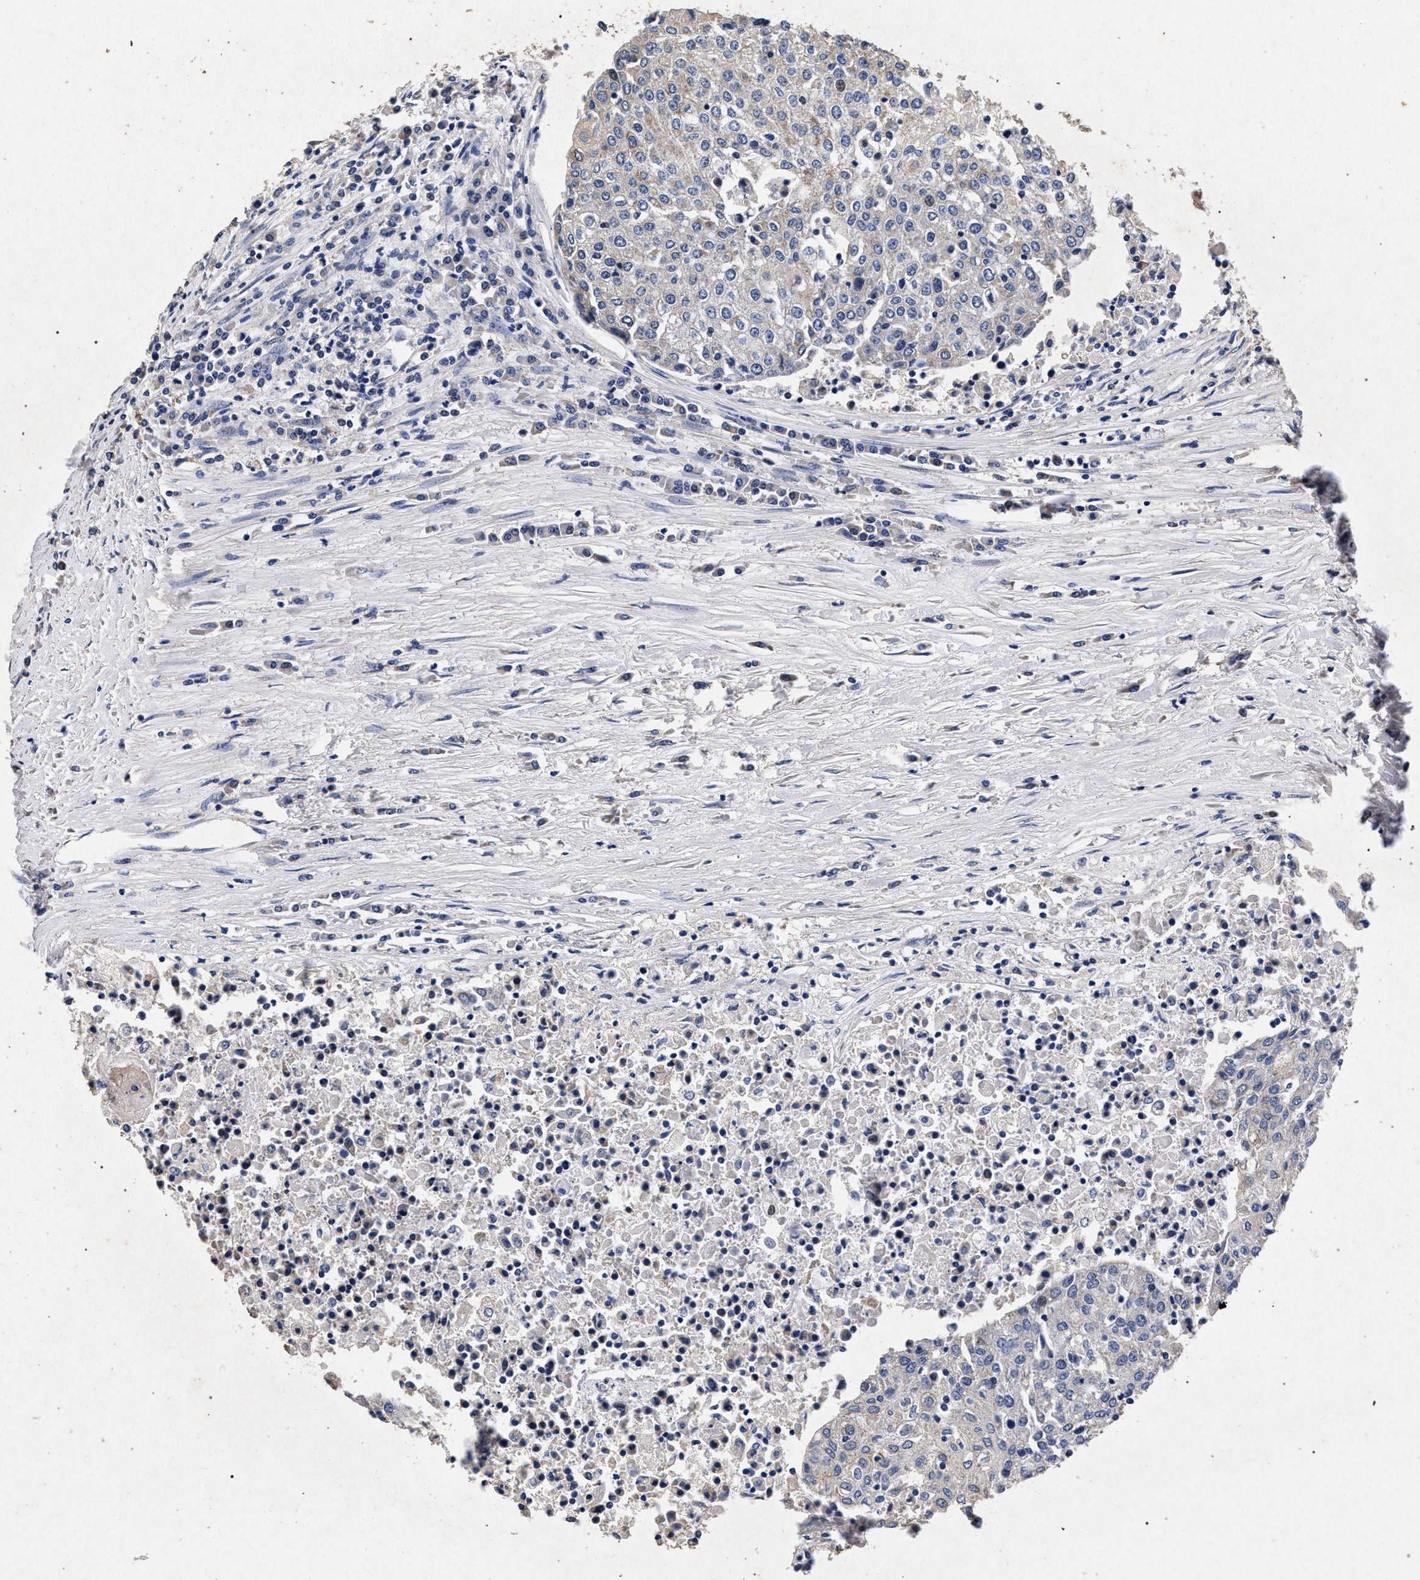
{"staining": {"intensity": "negative", "quantity": "none", "location": "none"}, "tissue": "urothelial cancer", "cell_type": "Tumor cells", "image_type": "cancer", "snomed": [{"axis": "morphology", "description": "Urothelial carcinoma, High grade"}, {"axis": "topography", "description": "Urinary bladder"}], "caption": "Immunohistochemical staining of urothelial cancer demonstrates no significant expression in tumor cells. (DAB (3,3'-diaminobenzidine) IHC with hematoxylin counter stain).", "gene": "ATP1A2", "patient": {"sex": "female", "age": 85}}